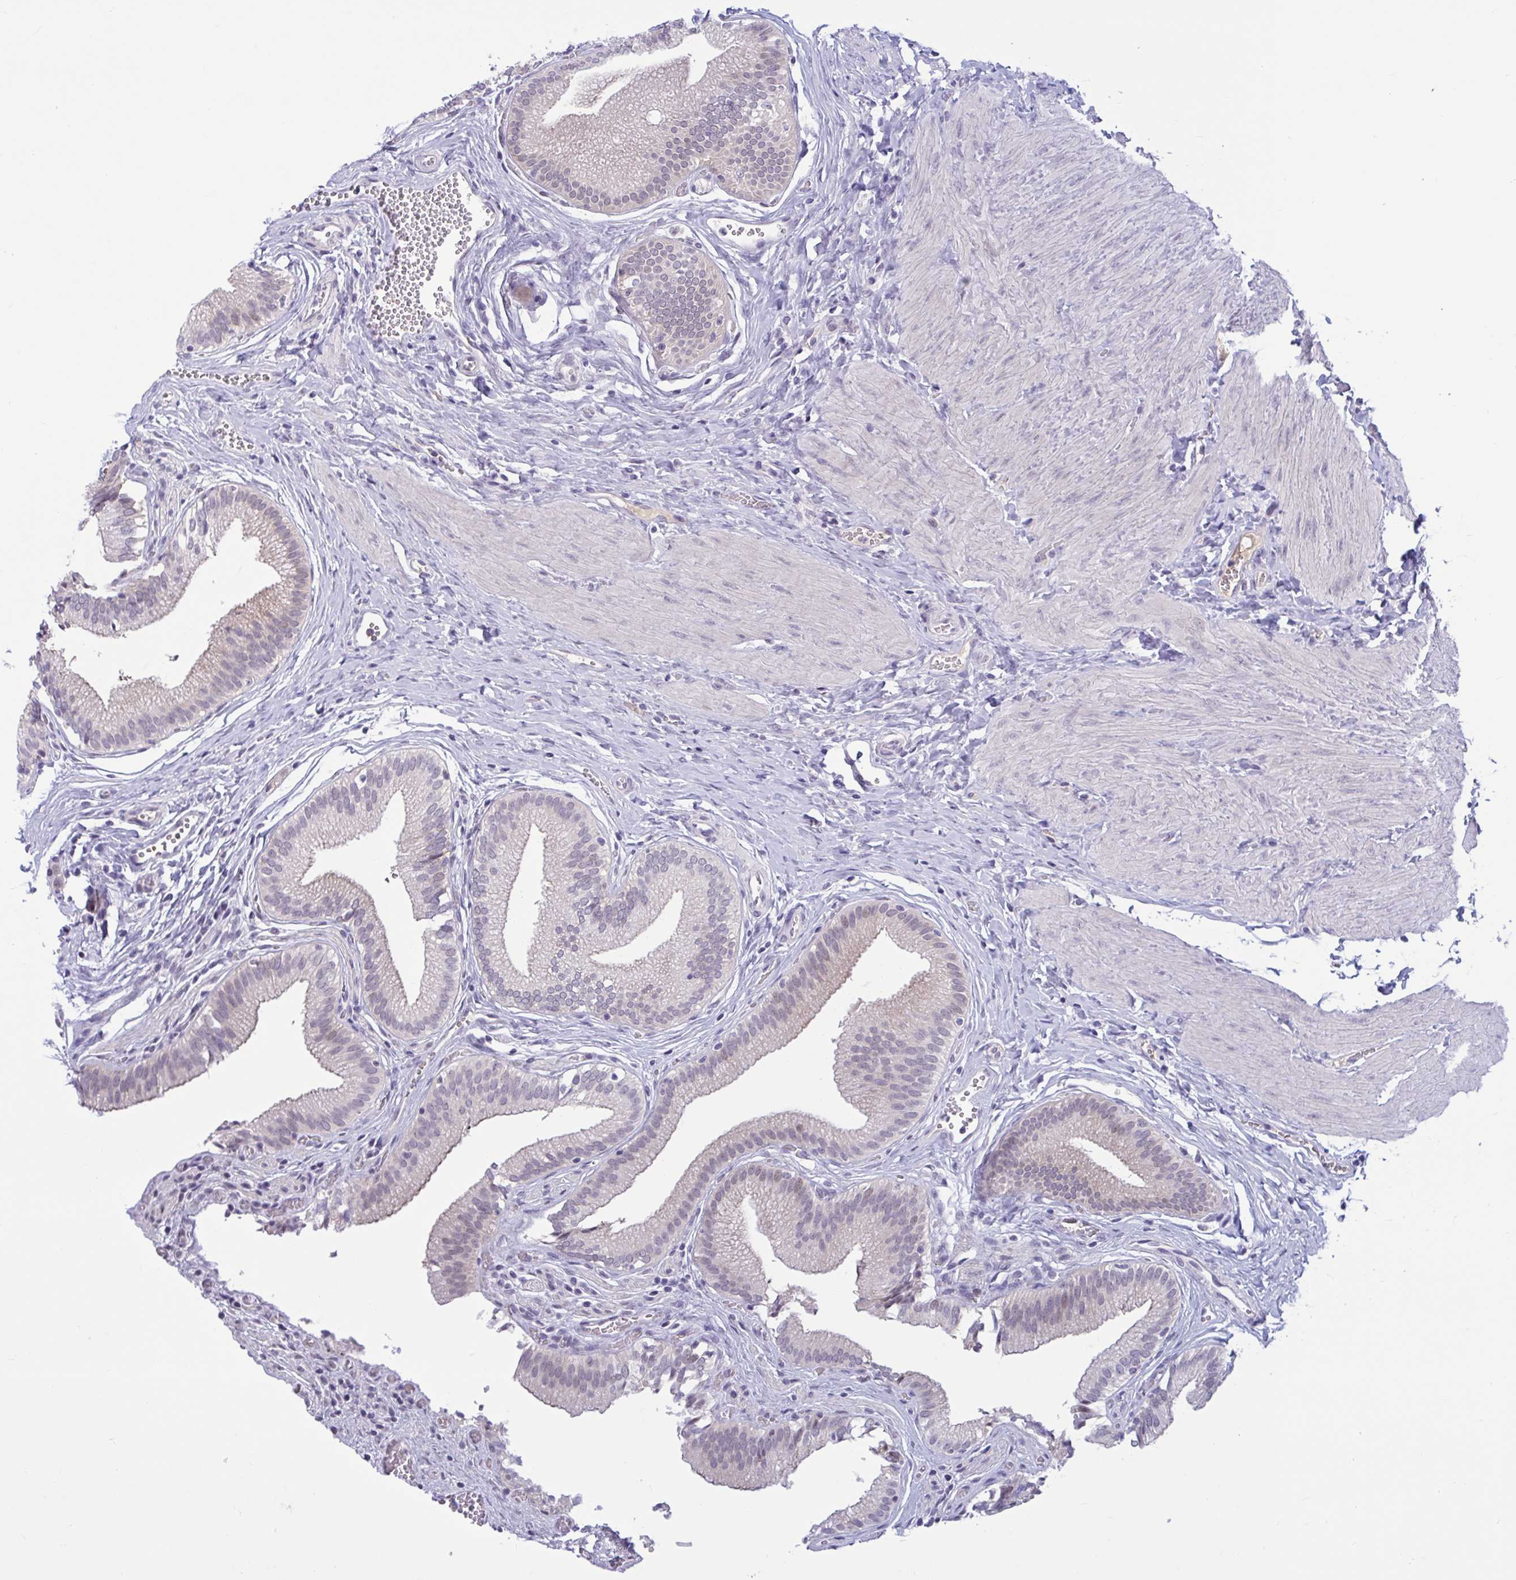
{"staining": {"intensity": "negative", "quantity": "none", "location": "none"}, "tissue": "gallbladder", "cell_type": "Glandular cells", "image_type": "normal", "snomed": [{"axis": "morphology", "description": "Normal tissue, NOS"}, {"axis": "topography", "description": "Gallbladder"}, {"axis": "topography", "description": "Peripheral nerve tissue"}], "caption": "A micrograph of human gallbladder is negative for staining in glandular cells. (DAB immunohistochemistry, high magnification).", "gene": "CNGB3", "patient": {"sex": "male", "age": 17}}